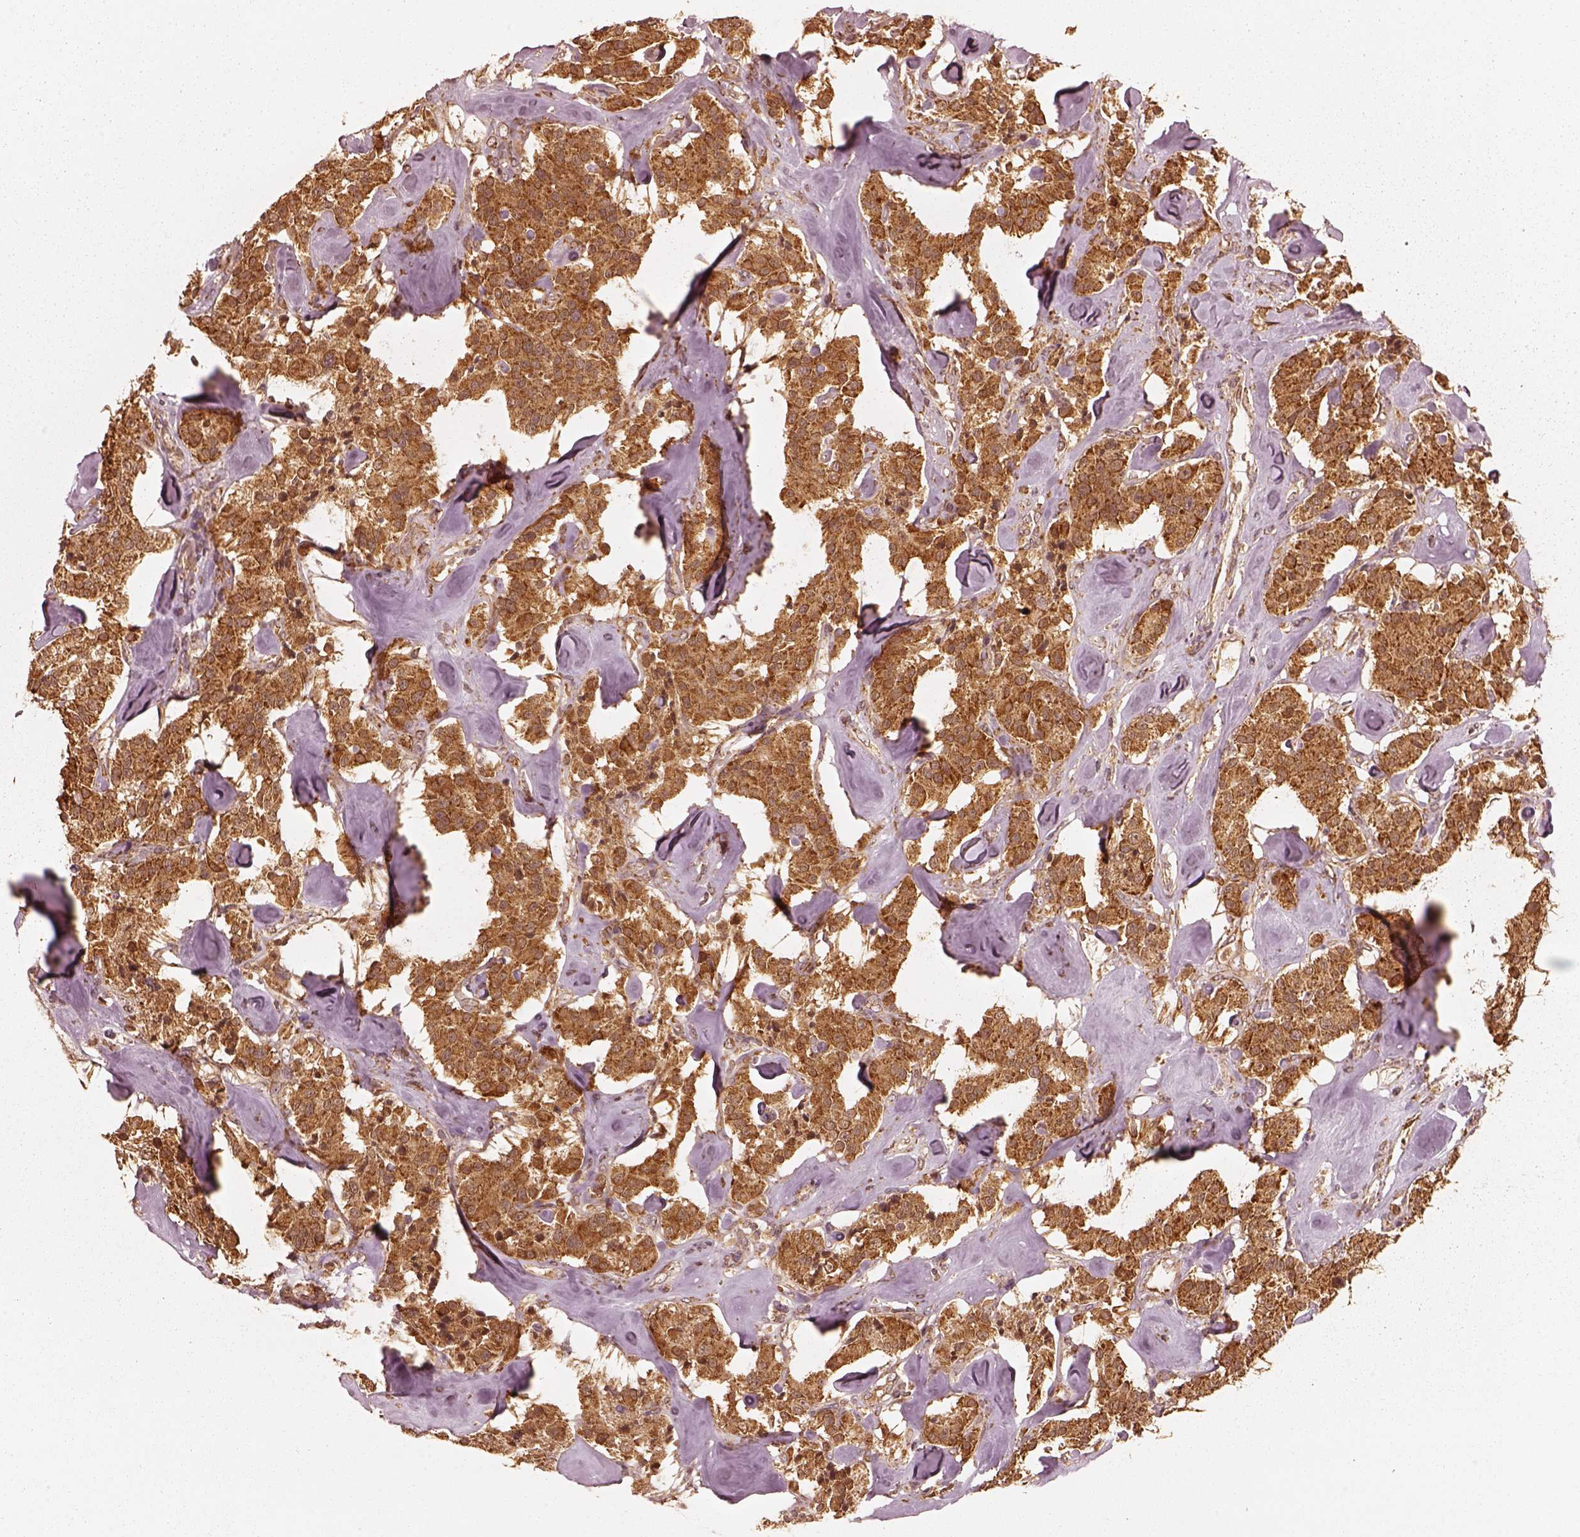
{"staining": {"intensity": "strong", "quantity": ">75%", "location": "cytoplasmic/membranous"}, "tissue": "carcinoid", "cell_type": "Tumor cells", "image_type": "cancer", "snomed": [{"axis": "morphology", "description": "Carcinoid, malignant, NOS"}, {"axis": "topography", "description": "Pancreas"}], "caption": "Brown immunohistochemical staining in human carcinoid demonstrates strong cytoplasmic/membranous positivity in about >75% of tumor cells. The protein is stained brown, and the nuclei are stained in blue (DAB (3,3'-diaminobenzidine) IHC with brightfield microscopy, high magnification).", "gene": "DNAJC25", "patient": {"sex": "male", "age": 41}}